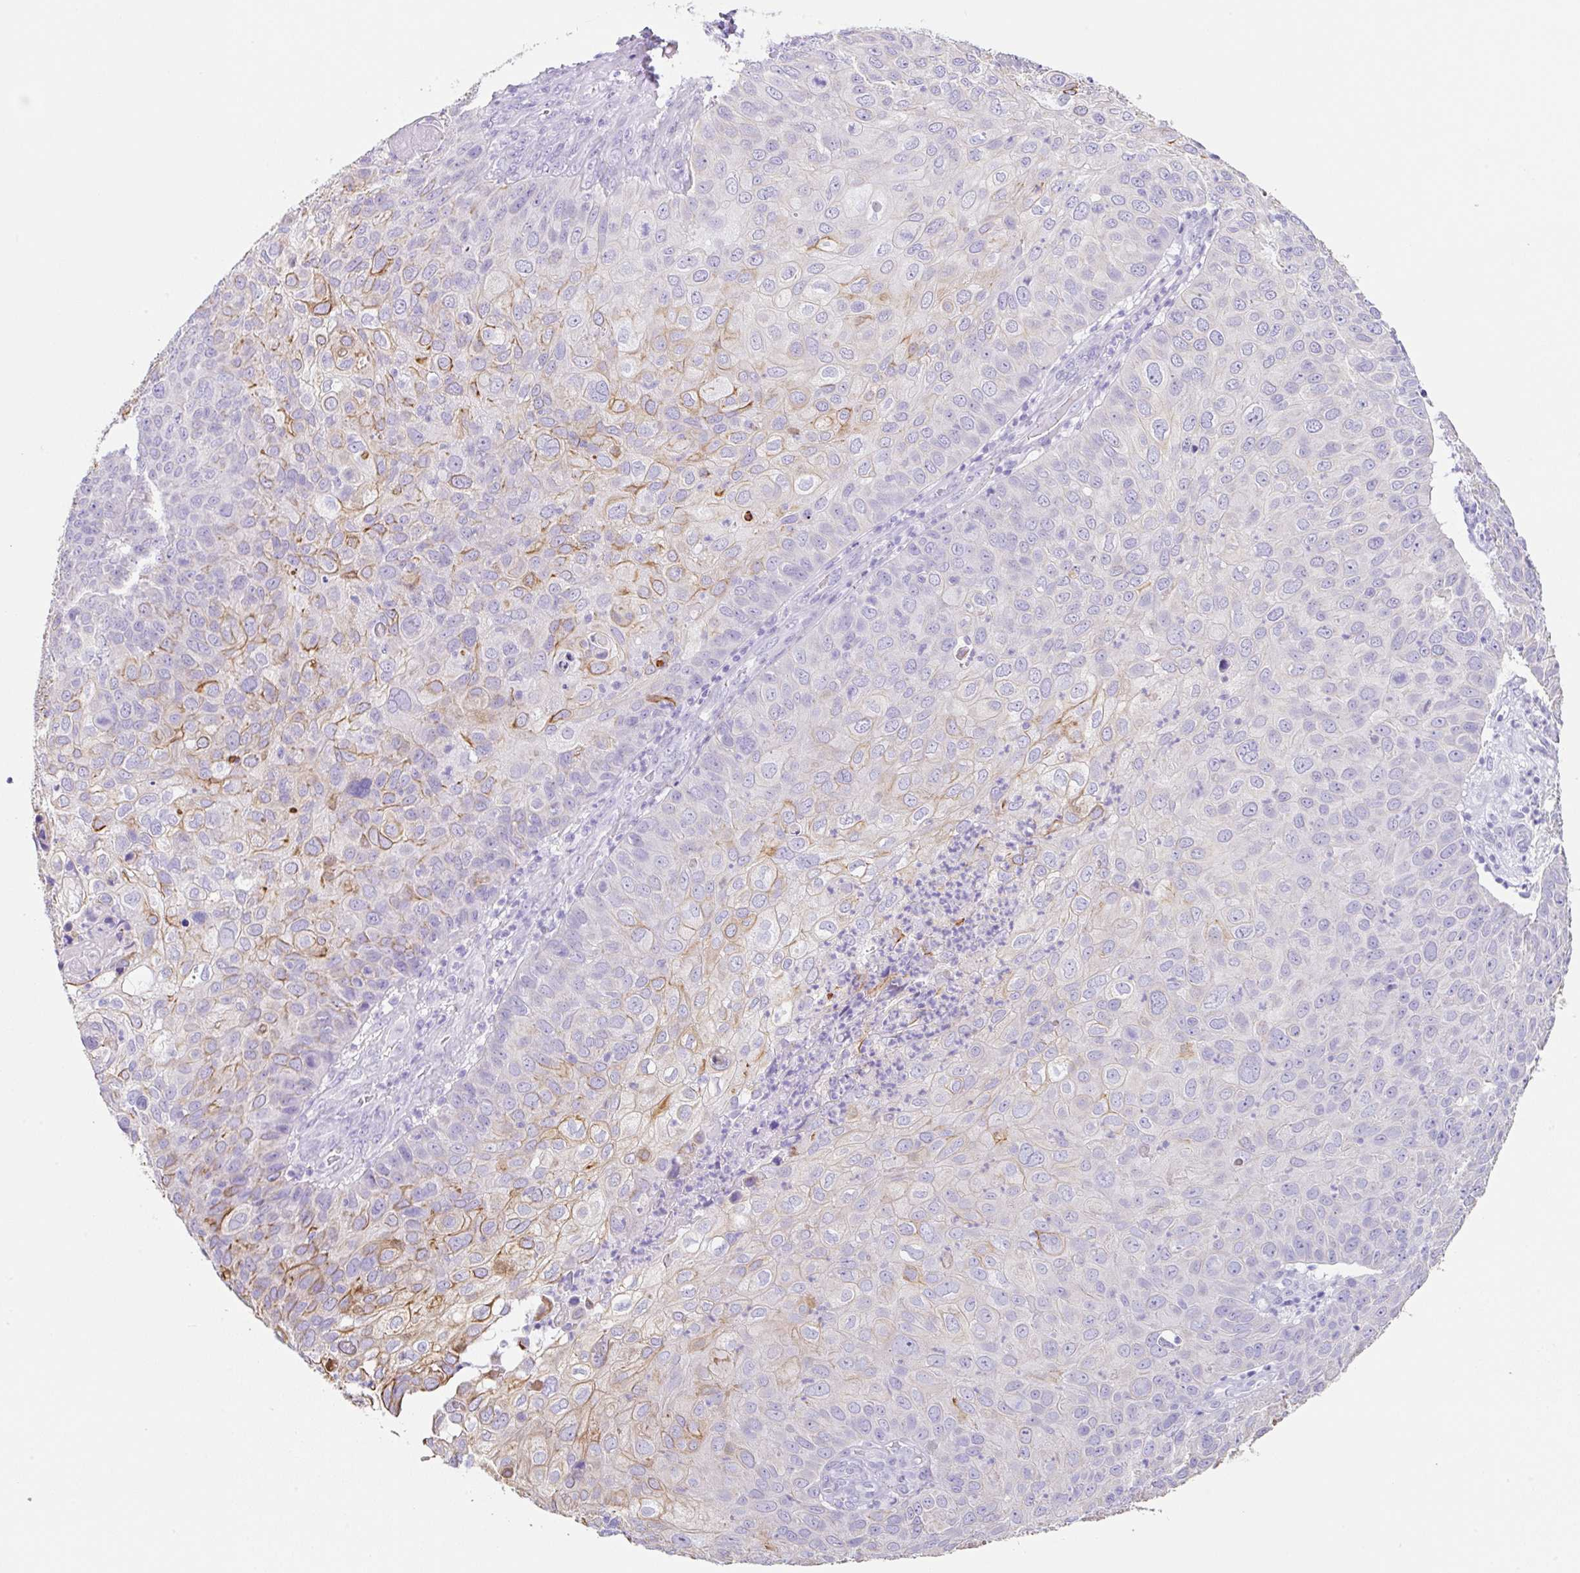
{"staining": {"intensity": "moderate", "quantity": "<25%", "location": "cytoplasmic/membranous"}, "tissue": "skin cancer", "cell_type": "Tumor cells", "image_type": "cancer", "snomed": [{"axis": "morphology", "description": "Squamous cell carcinoma, NOS"}, {"axis": "topography", "description": "Skin"}], "caption": "Immunohistochemical staining of human skin squamous cell carcinoma reveals low levels of moderate cytoplasmic/membranous staining in about <25% of tumor cells.", "gene": "CLDND2", "patient": {"sex": "male", "age": 87}}